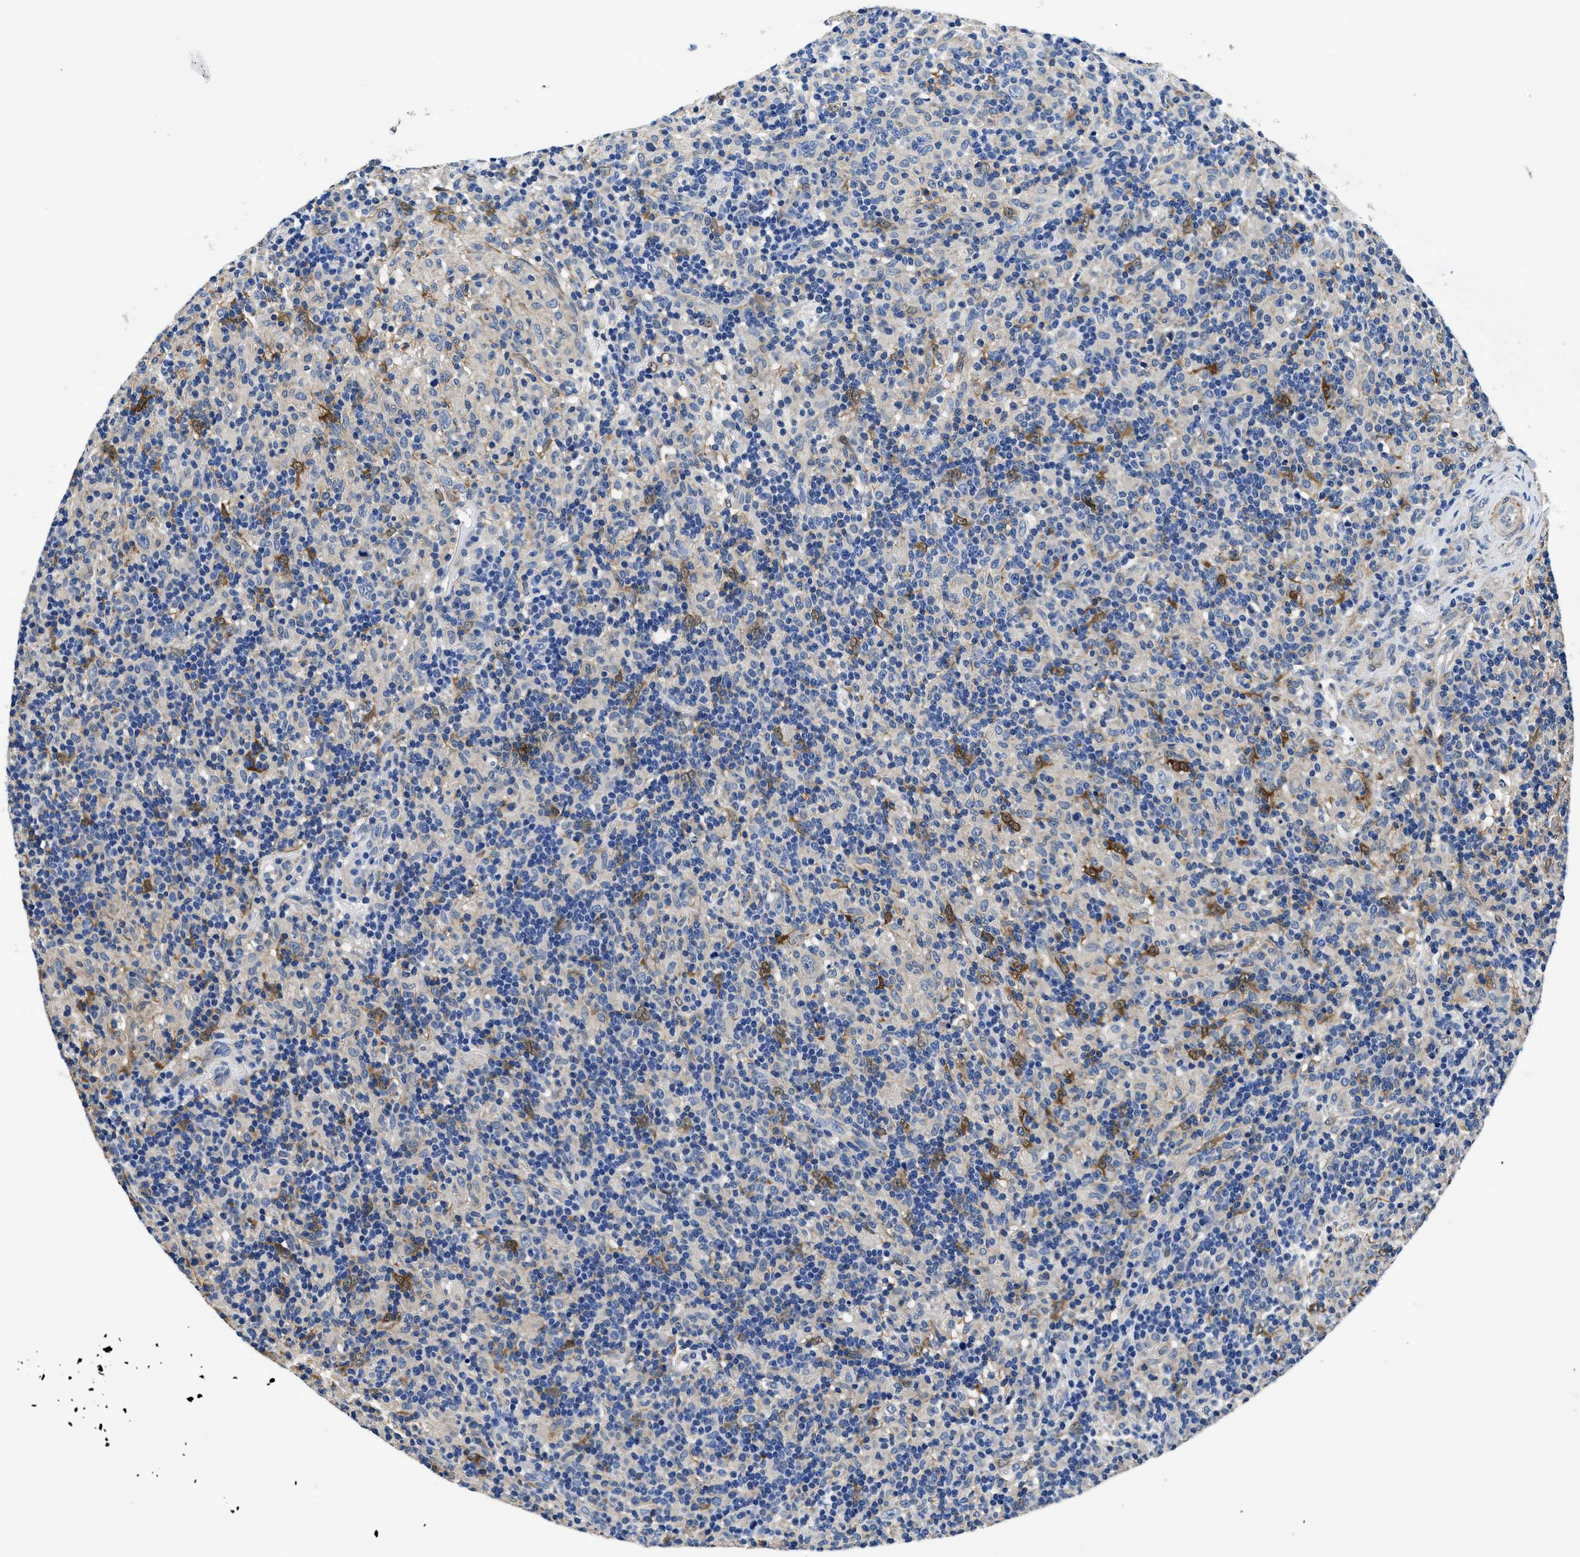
{"staining": {"intensity": "negative", "quantity": "none", "location": "none"}, "tissue": "lymphoma", "cell_type": "Tumor cells", "image_type": "cancer", "snomed": [{"axis": "morphology", "description": "Hodgkin's disease, NOS"}, {"axis": "topography", "description": "Lymph node"}], "caption": "There is no significant expression in tumor cells of lymphoma. The staining is performed using DAB brown chromogen with nuclei counter-stained in using hematoxylin.", "gene": "NEU1", "patient": {"sex": "male", "age": 70}}